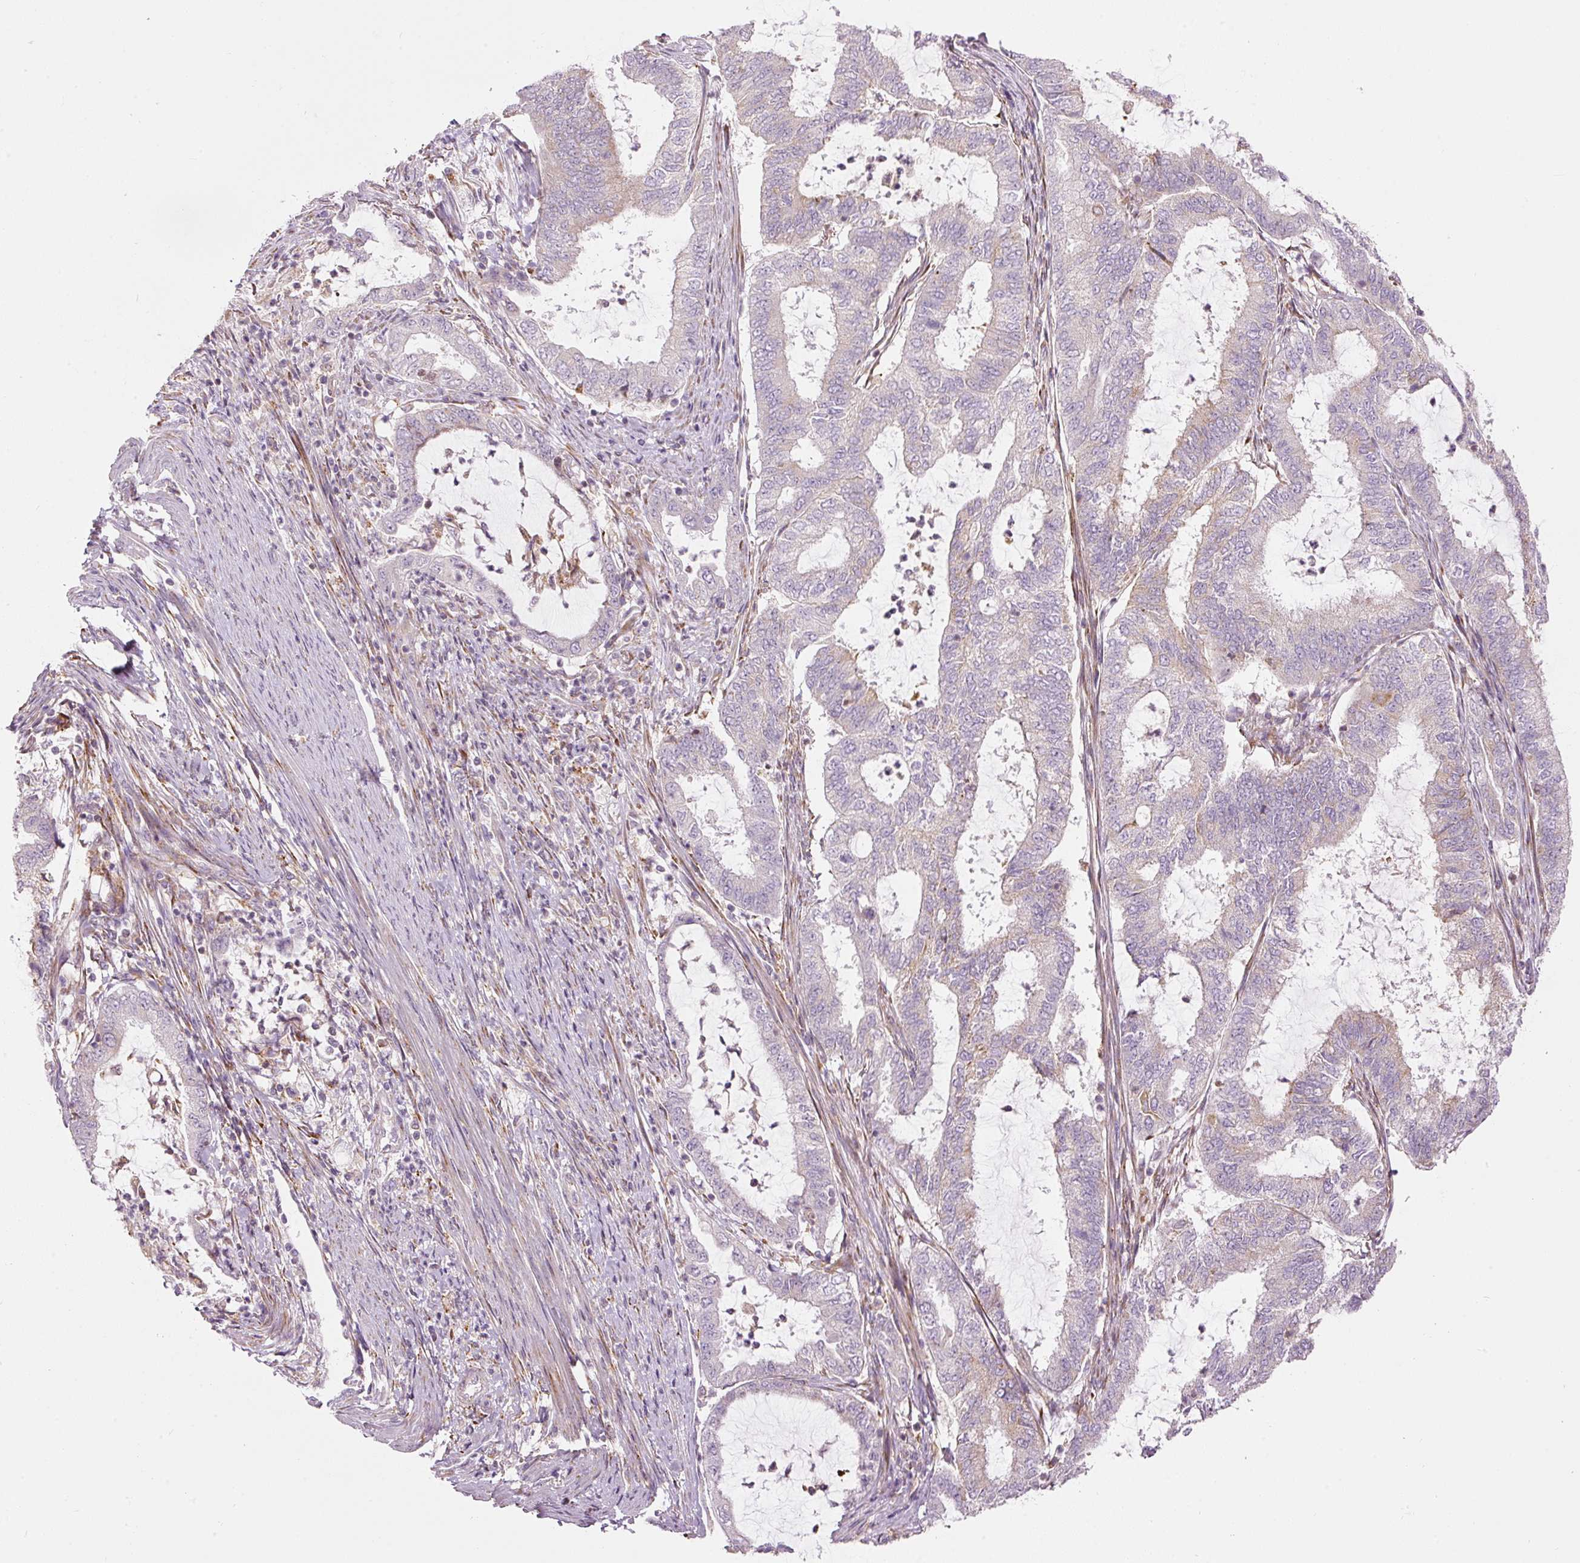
{"staining": {"intensity": "weak", "quantity": "<25%", "location": "cytoplasmic/membranous"}, "tissue": "endometrial cancer", "cell_type": "Tumor cells", "image_type": "cancer", "snomed": [{"axis": "morphology", "description": "Adenocarcinoma, NOS"}, {"axis": "topography", "description": "Endometrium"}], "caption": "Endometrial adenocarcinoma was stained to show a protein in brown. There is no significant expression in tumor cells.", "gene": "SNAPC5", "patient": {"sex": "female", "age": 51}}